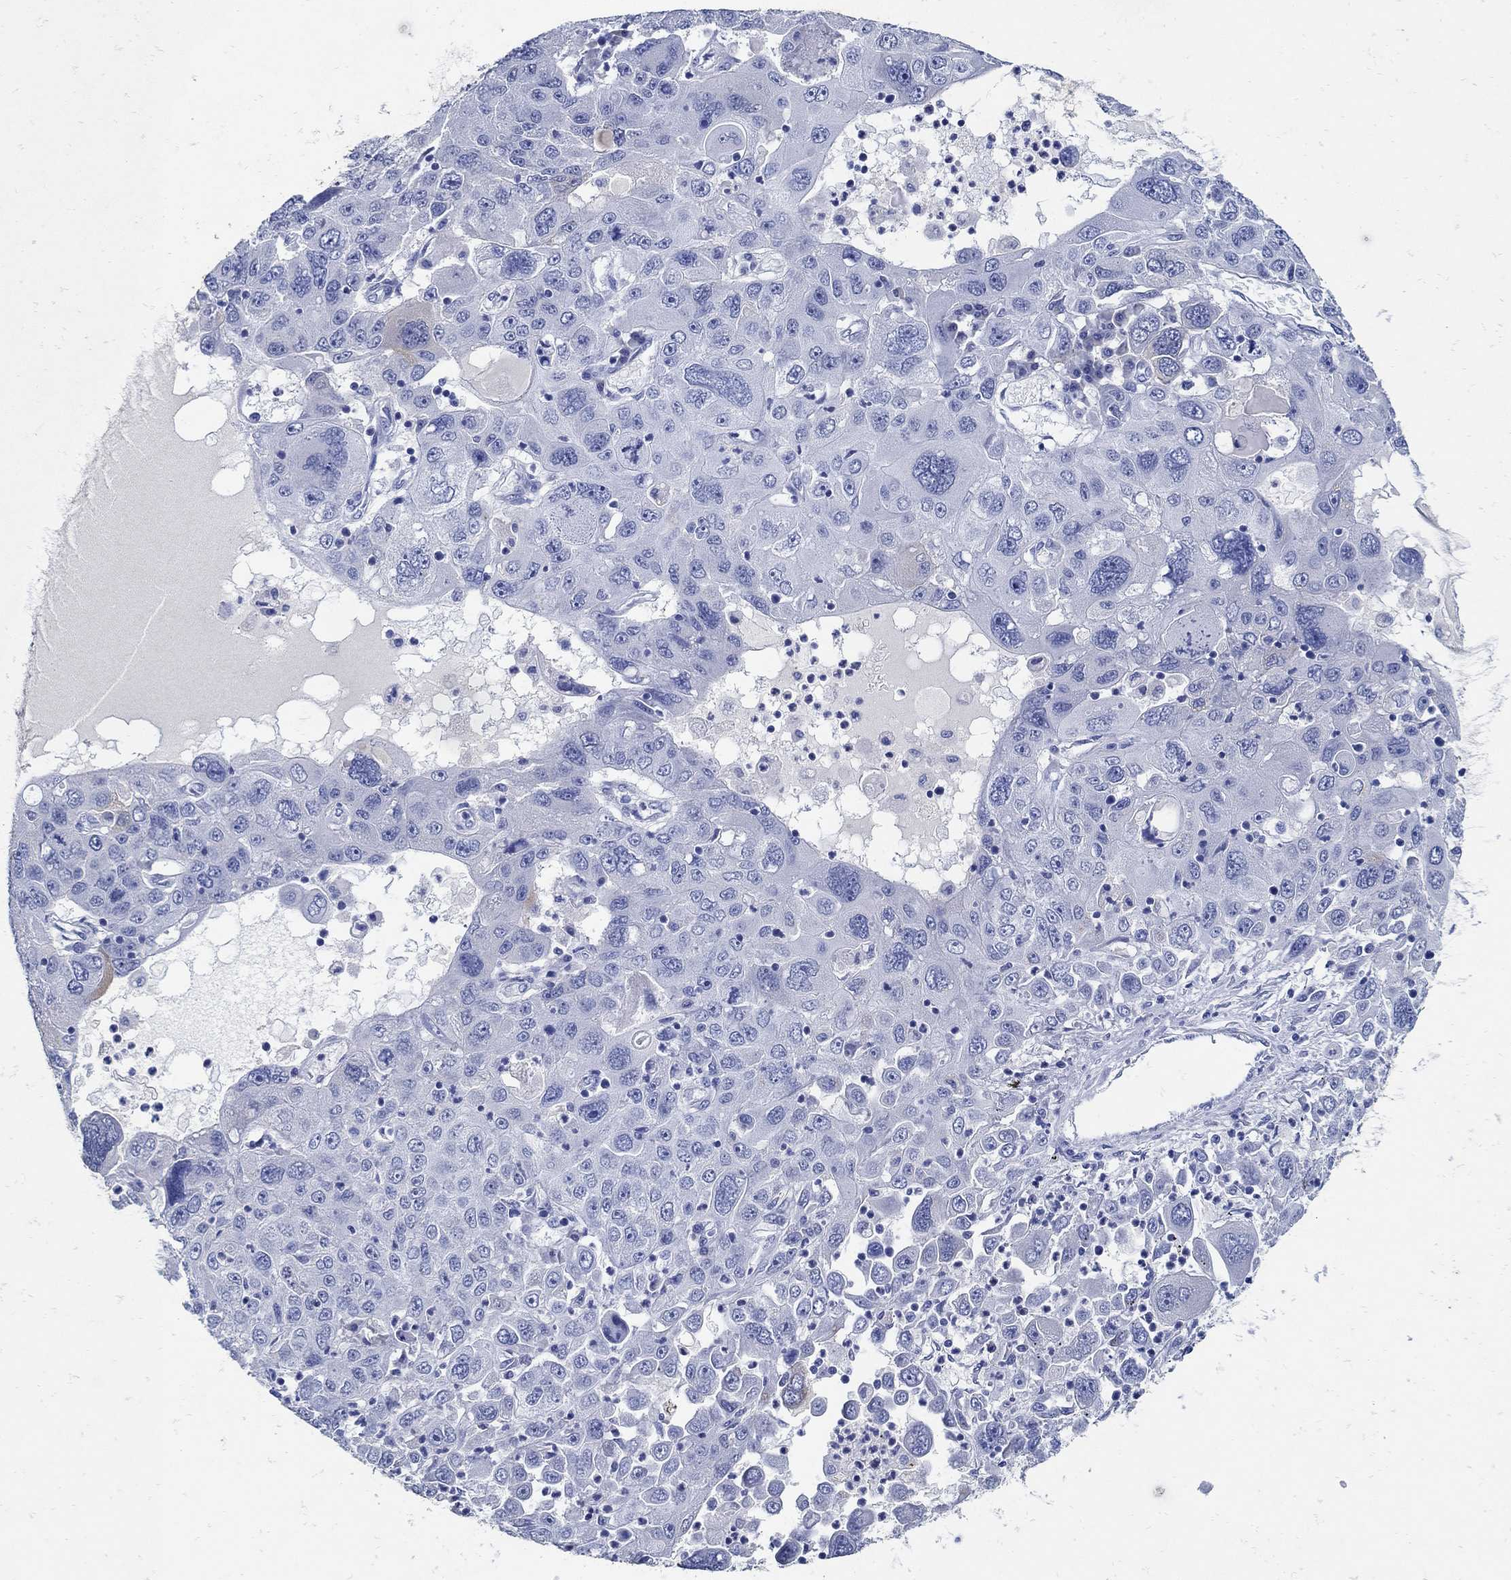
{"staining": {"intensity": "weak", "quantity": "<25%", "location": "cytoplasmic/membranous"}, "tissue": "stomach cancer", "cell_type": "Tumor cells", "image_type": "cancer", "snomed": [{"axis": "morphology", "description": "Adenocarcinoma, NOS"}, {"axis": "topography", "description": "Stomach"}], "caption": "An IHC image of stomach cancer (adenocarcinoma) is shown. There is no staining in tumor cells of stomach cancer (adenocarcinoma).", "gene": "NOS1", "patient": {"sex": "male", "age": 56}}